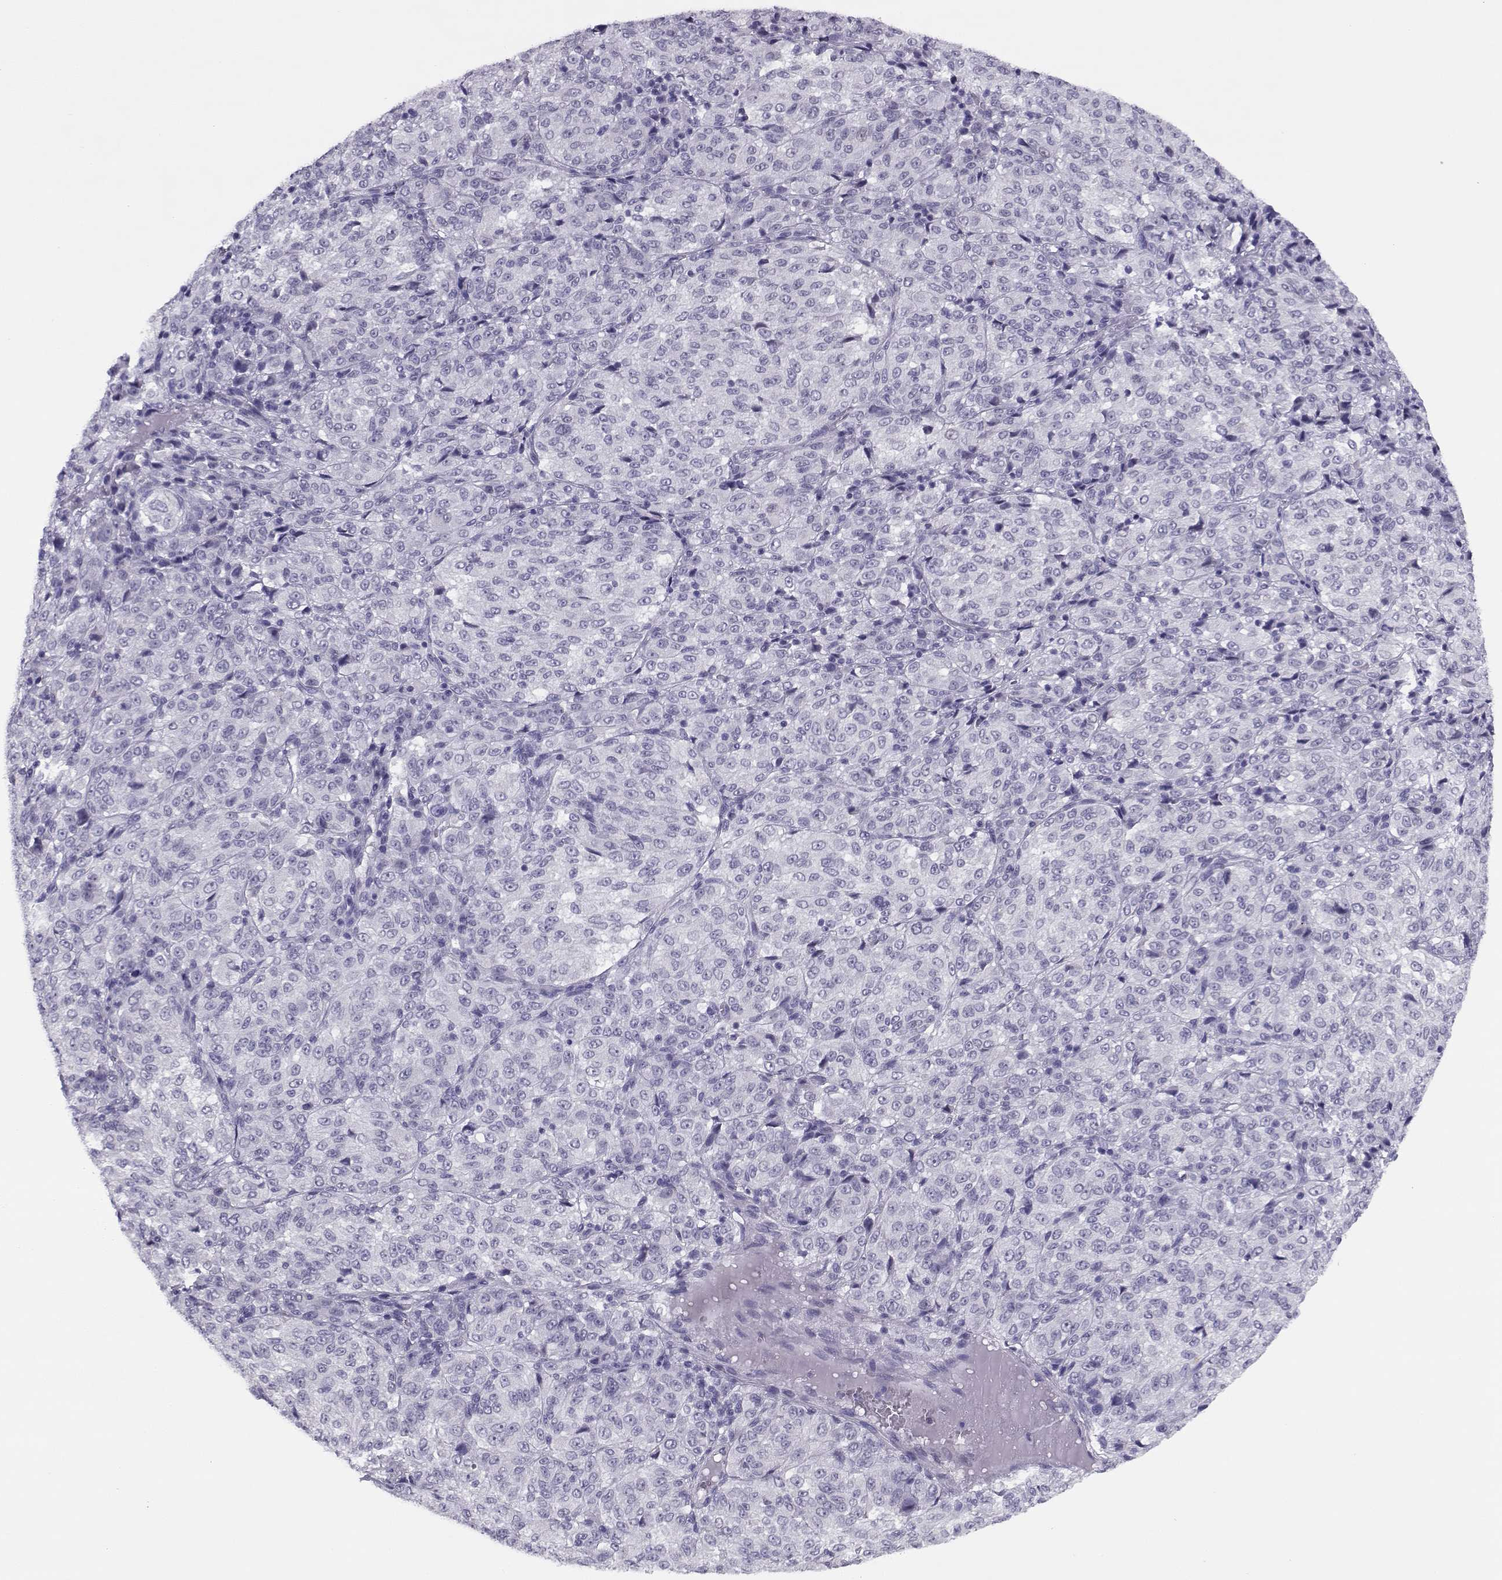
{"staining": {"intensity": "negative", "quantity": "none", "location": "none"}, "tissue": "melanoma", "cell_type": "Tumor cells", "image_type": "cancer", "snomed": [{"axis": "morphology", "description": "Malignant melanoma, Metastatic site"}, {"axis": "topography", "description": "Brain"}], "caption": "Image shows no significant protein expression in tumor cells of malignant melanoma (metastatic site).", "gene": "CFAP77", "patient": {"sex": "female", "age": 56}}